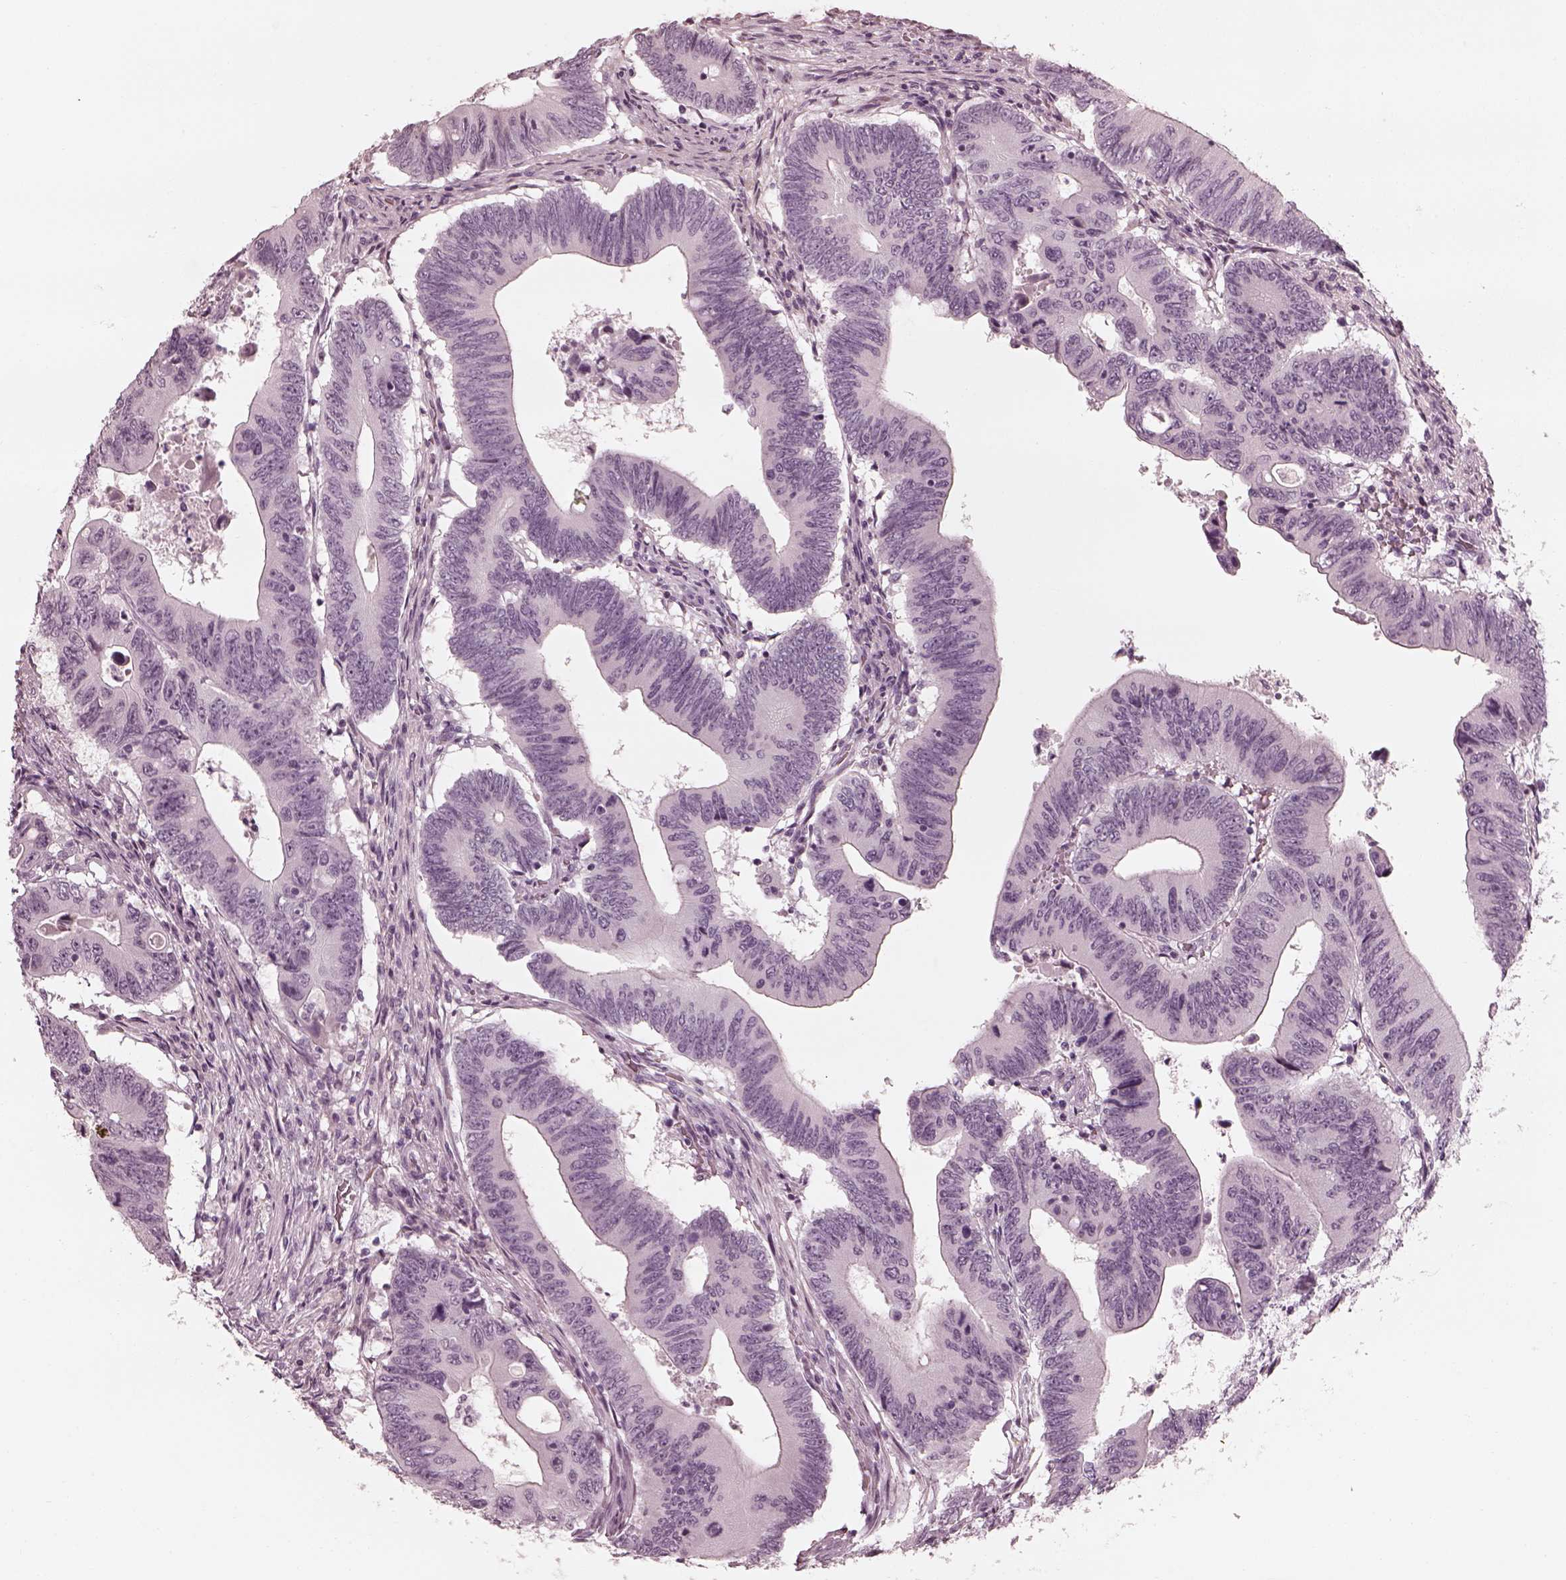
{"staining": {"intensity": "negative", "quantity": "none", "location": "none"}, "tissue": "colorectal cancer", "cell_type": "Tumor cells", "image_type": "cancer", "snomed": [{"axis": "morphology", "description": "Adenocarcinoma, NOS"}, {"axis": "topography", "description": "Colon"}], "caption": "There is no significant expression in tumor cells of colorectal adenocarcinoma.", "gene": "ADRB3", "patient": {"sex": "female", "age": 90}}